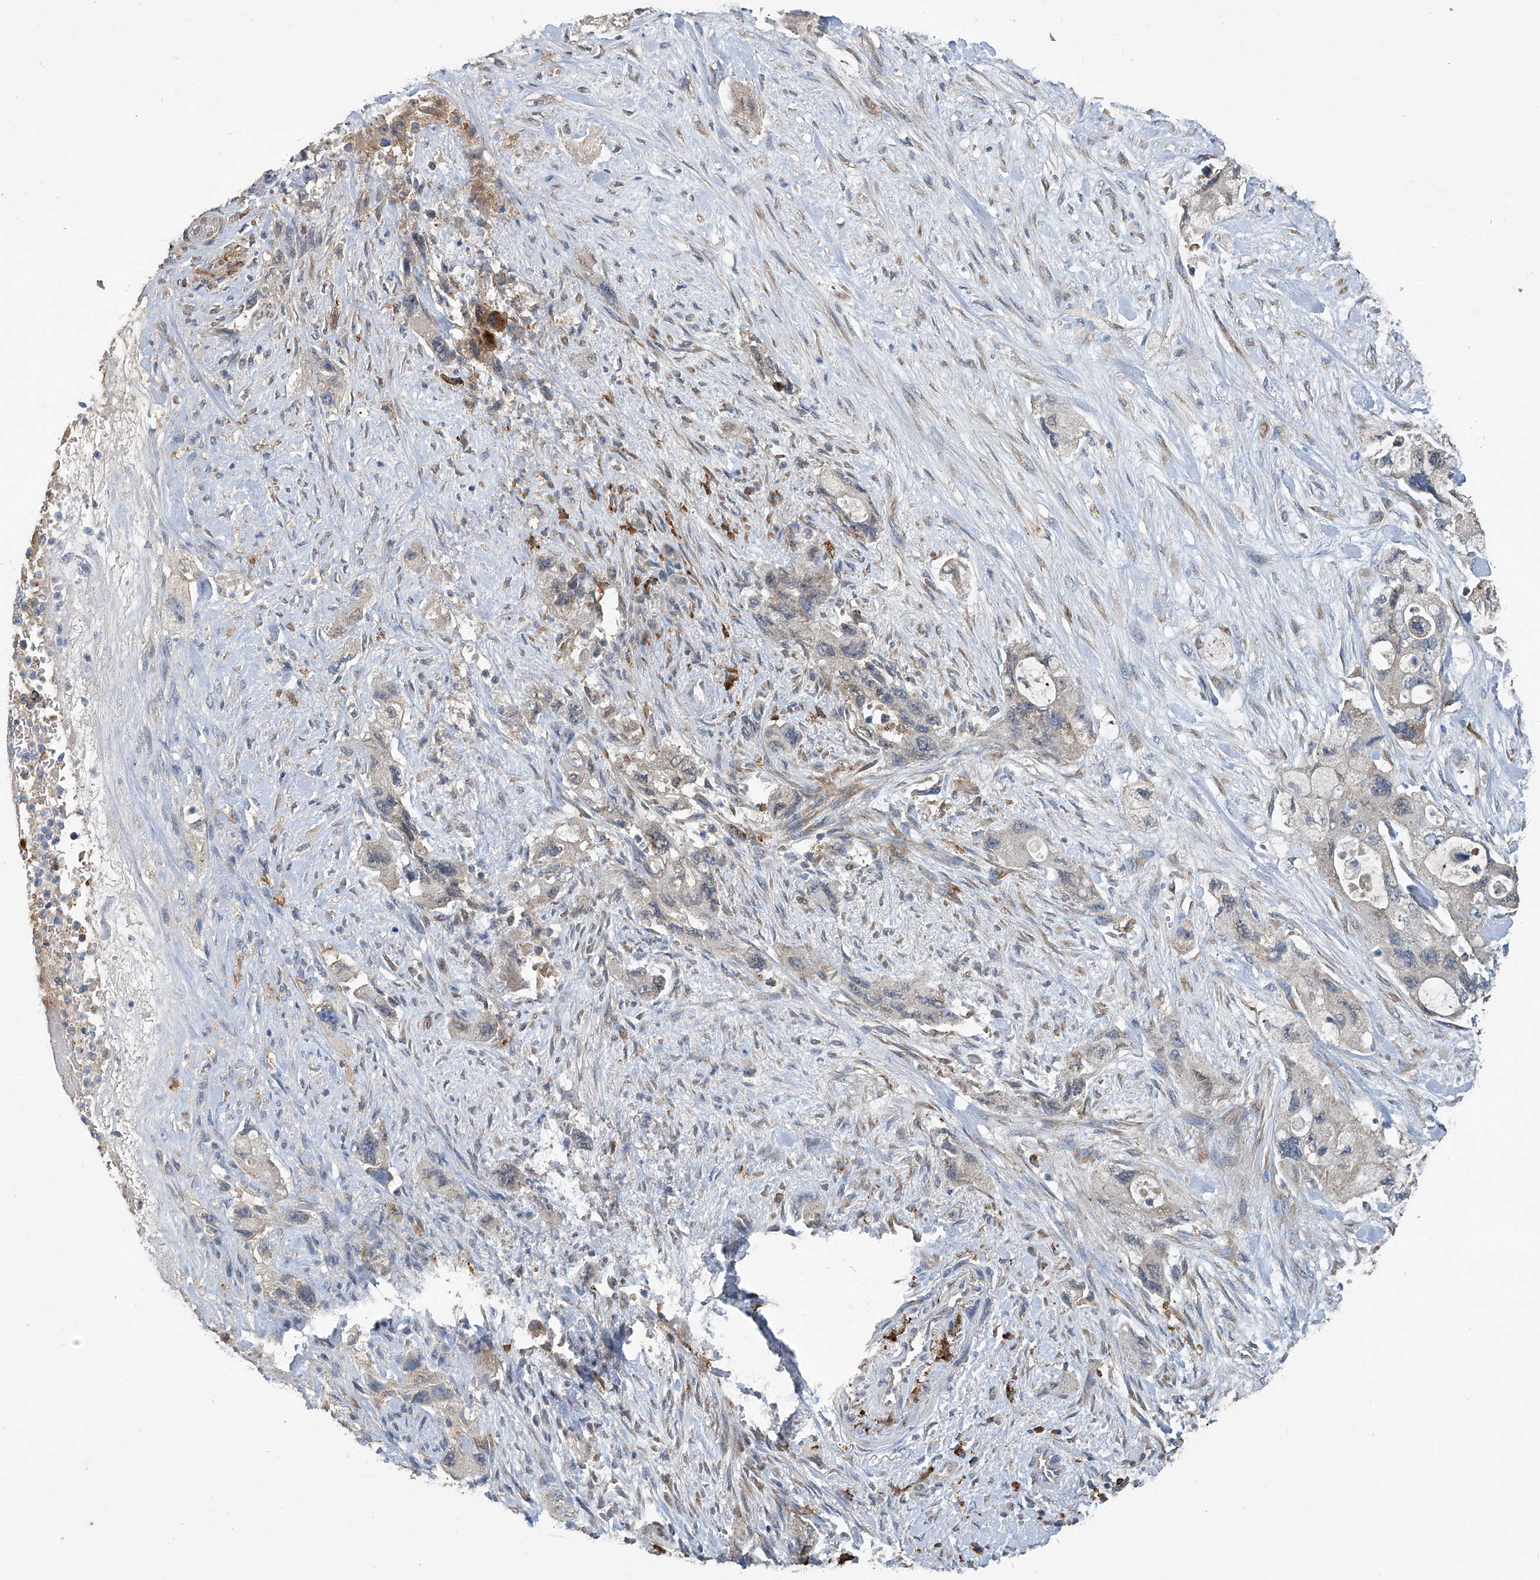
{"staining": {"intensity": "negative", "quantity": "none", "location": "none"}, "tissue": "pancreatic cancer", "cell_type": "Tumor cells", "image_type": "cancer", "snomed": [{"axis": "morphology", "description": "Adenocarcinoma, NOS"}, {"axis": "topography", "description": "Pancreas"}], "caption": "Immunohistochemistry (IHC) micrograph of neoplastic tissue: human pancreatic cancer (adenocarcinoma) stained with DAB demonstrates no significant protein staining in tumor cells.", "gene": "FAM167A", "patient": {"sex": "female", "age": 73}}